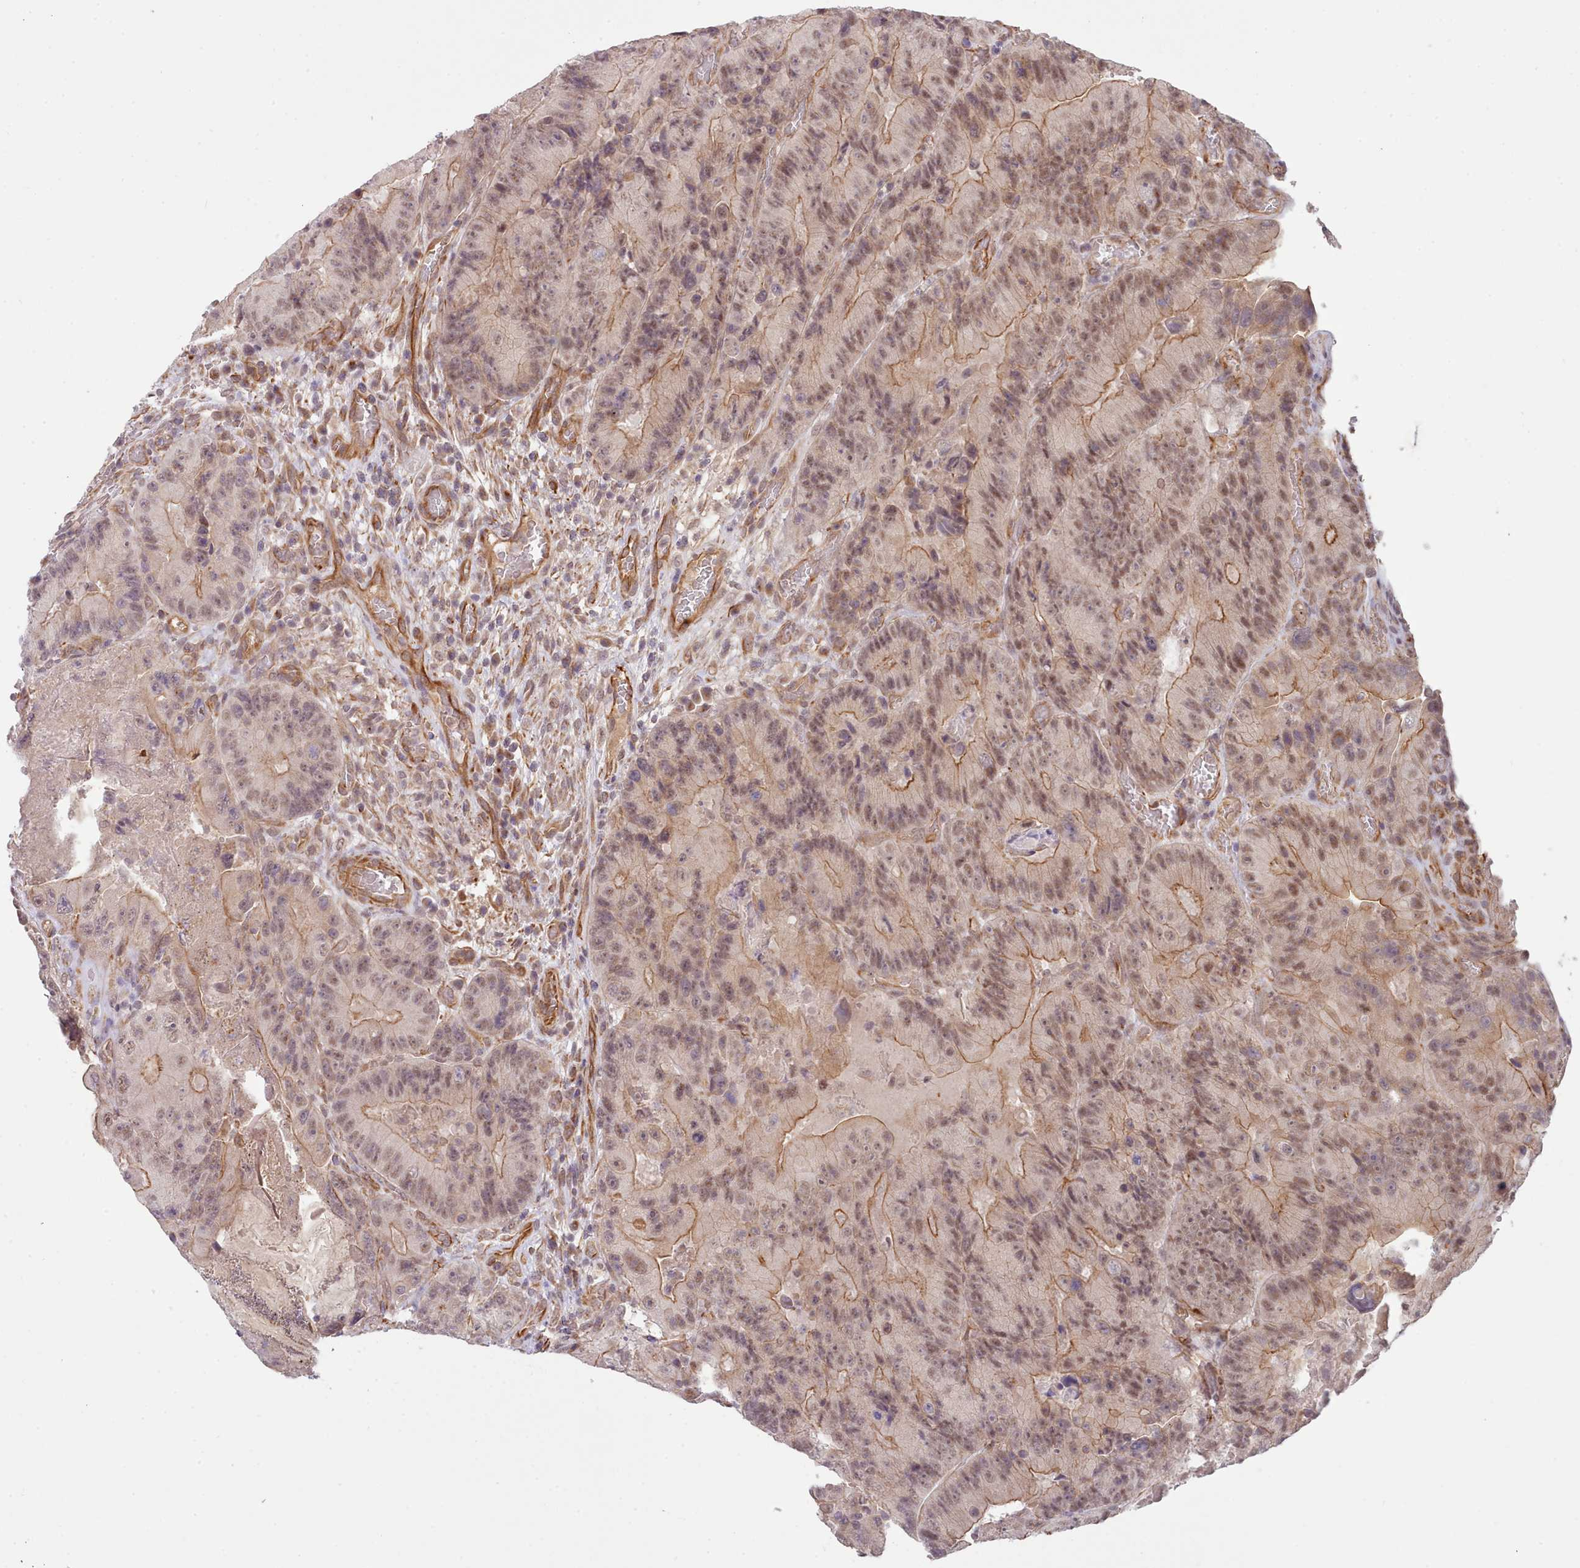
{"staining": {"intensity": "moderate", "quantity": ">75%", "location": "cytoplasmic/membranous,nuclear"}, "tissue": "colorectal cancer", "cell_type": "Tumor cells", "image_type": "cancer", "snomed": [{"axis": "morphology", "description": "Adenocarcinoma, NOS"}, {"axis": "topography", "description": "Colon"}], "caption": "The photomicrograph displays immunohistochemical staining of colorectal cancer. There is moderate cytoplasmic/membranous and nuclear staining is appreciated in about >75% of tumor cells. (DAB (3,3'-diaminobenzidine) = brown stain, brightfield microscopy at high magnification).", "gene": "ZC3H13", "patient": {"sex": "female", "age": 86}}